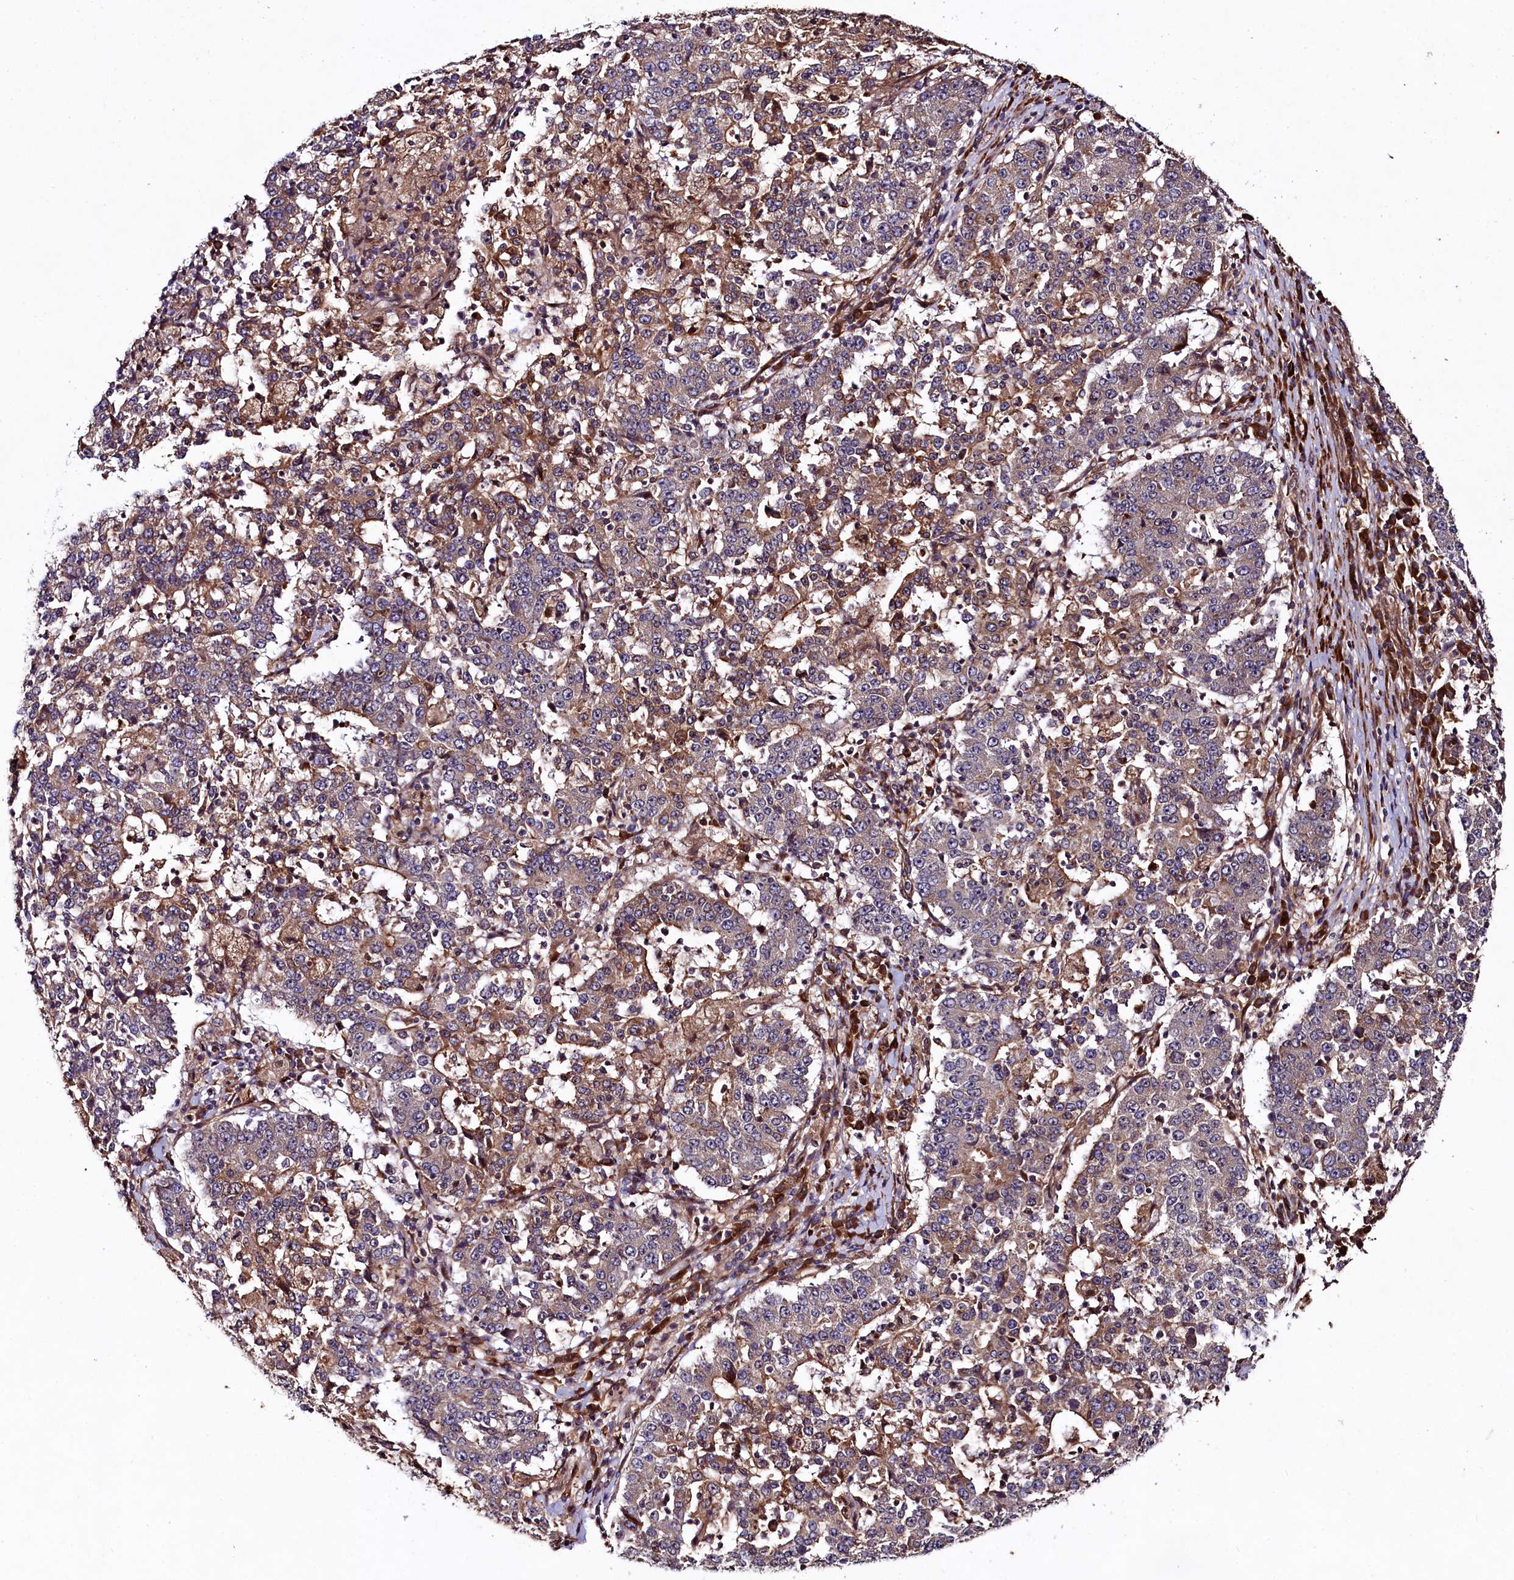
{"staining": {"intensity": "moderate", "quantity": "25%-75%", "location": "cytoplasmic/membranous"}, "tissue": "stomach cancer", "cell_type": "Tumor cells", "image_type": "cancer", "snomed": [{"axis": "morphology", "description": "Adenocarcinoma, NOS"}, {"axis": "topography", "description": "Stomach"}], "caption": "Immunohistochemical staining of stomach cancer (adenocarcinoma) shows medium levels of moderate cytoplasmic/membranous staining in about 25%-75% of tumor cells.", "gene": "CCDC102A", "patient": {"sex": "male", "age": 59}}